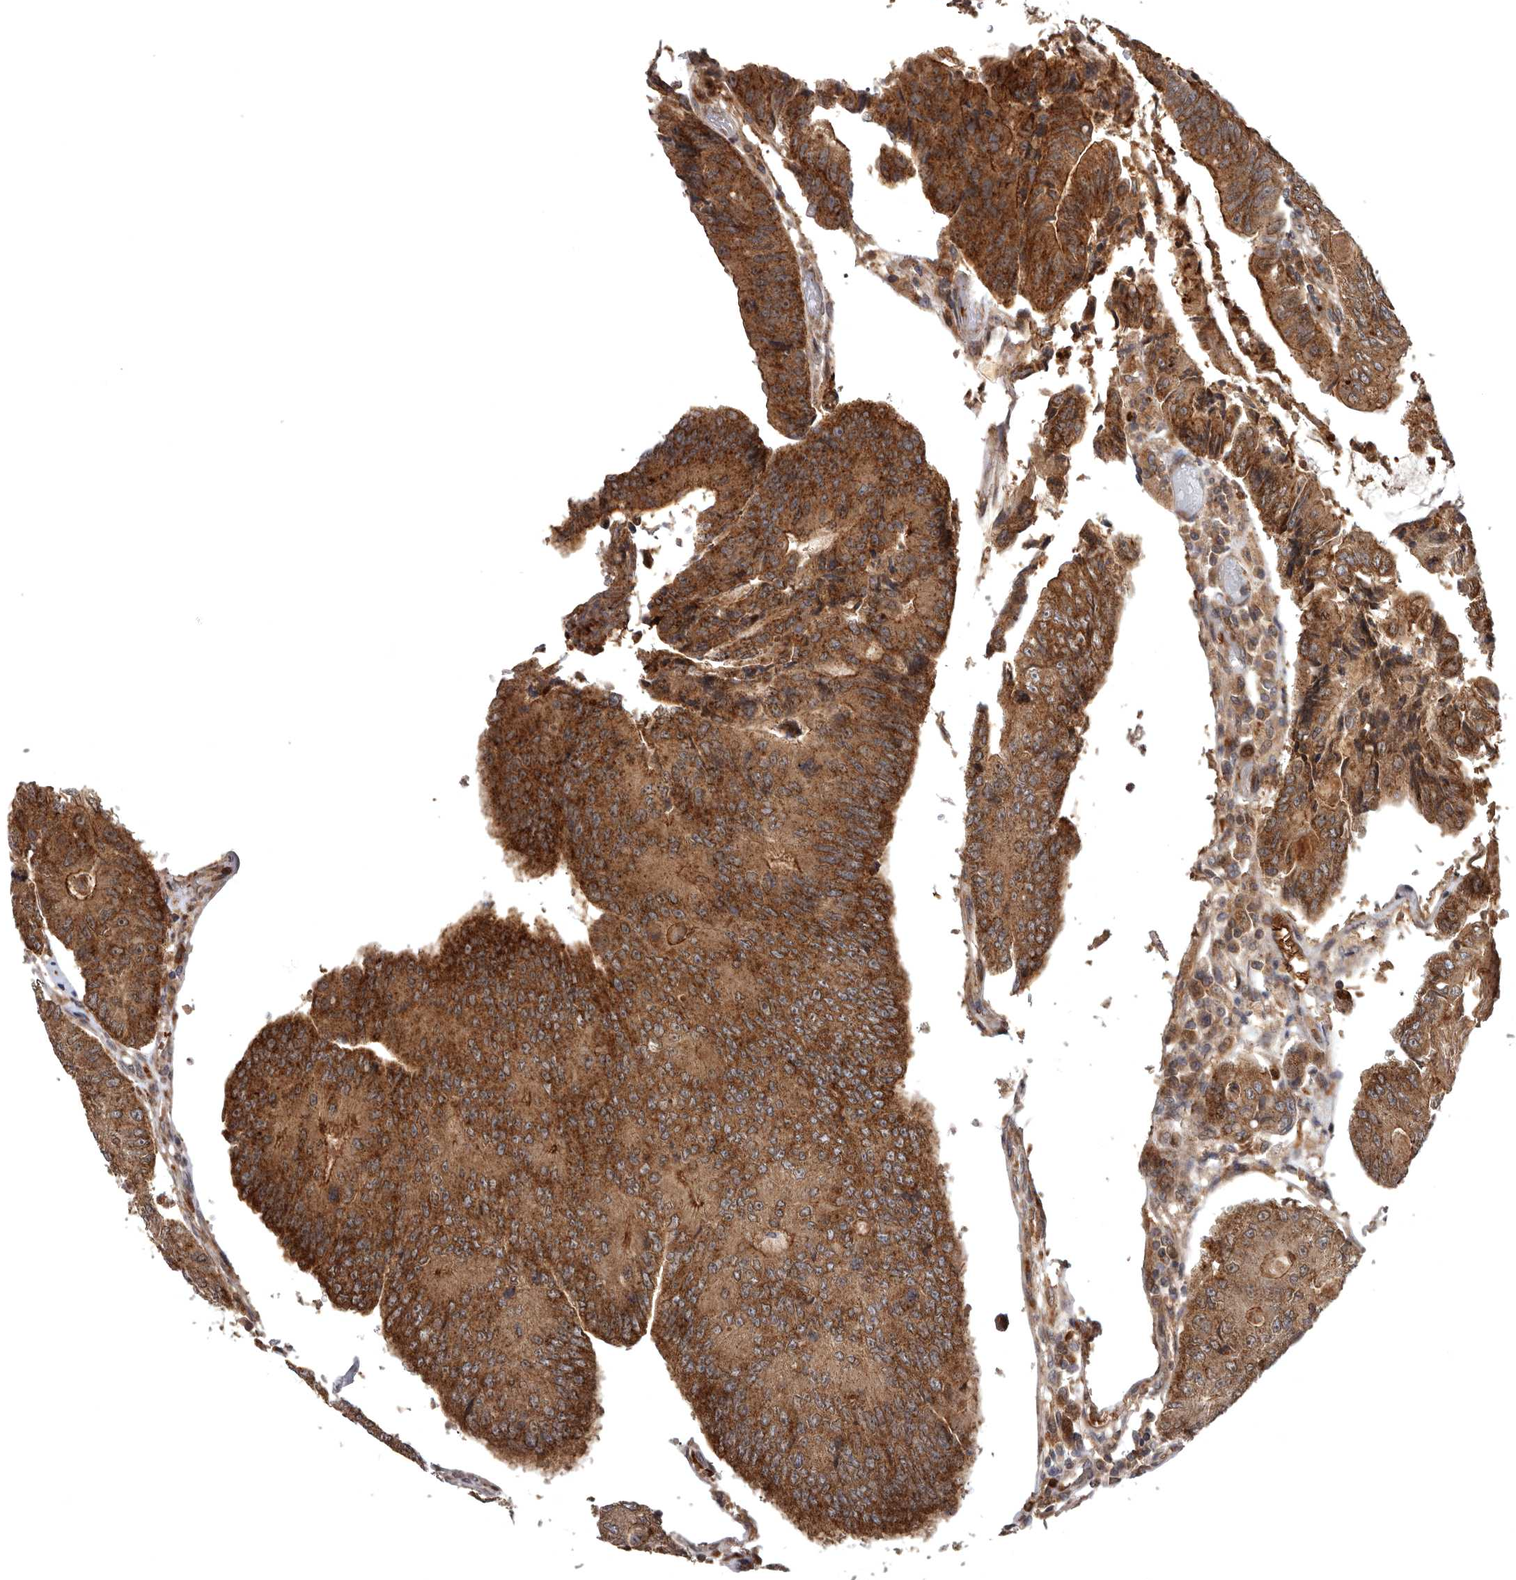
{"staining": {"intensity": "moderate", "quantity": ">75%", "location": "cytoplasmic/membranous"}, "tissue": "colorectal cancer", "cell_type": "Tumor cells", "image_type": "cancer", "snomed": [{"axis": "morphology", "description": "Adenocarcinoma, NOS"}, {"axis": "topography", "description": "Colon"}], "caption": "Colorectal cancer (adenocarcinoma) tissue shows moderate cytoplasmic/membranous staining in approximately >75% of tumor cells, visualized by immunohistochemistry.", "gene": "FGFR4", "patient": {"sex": "female", "age": 67}}